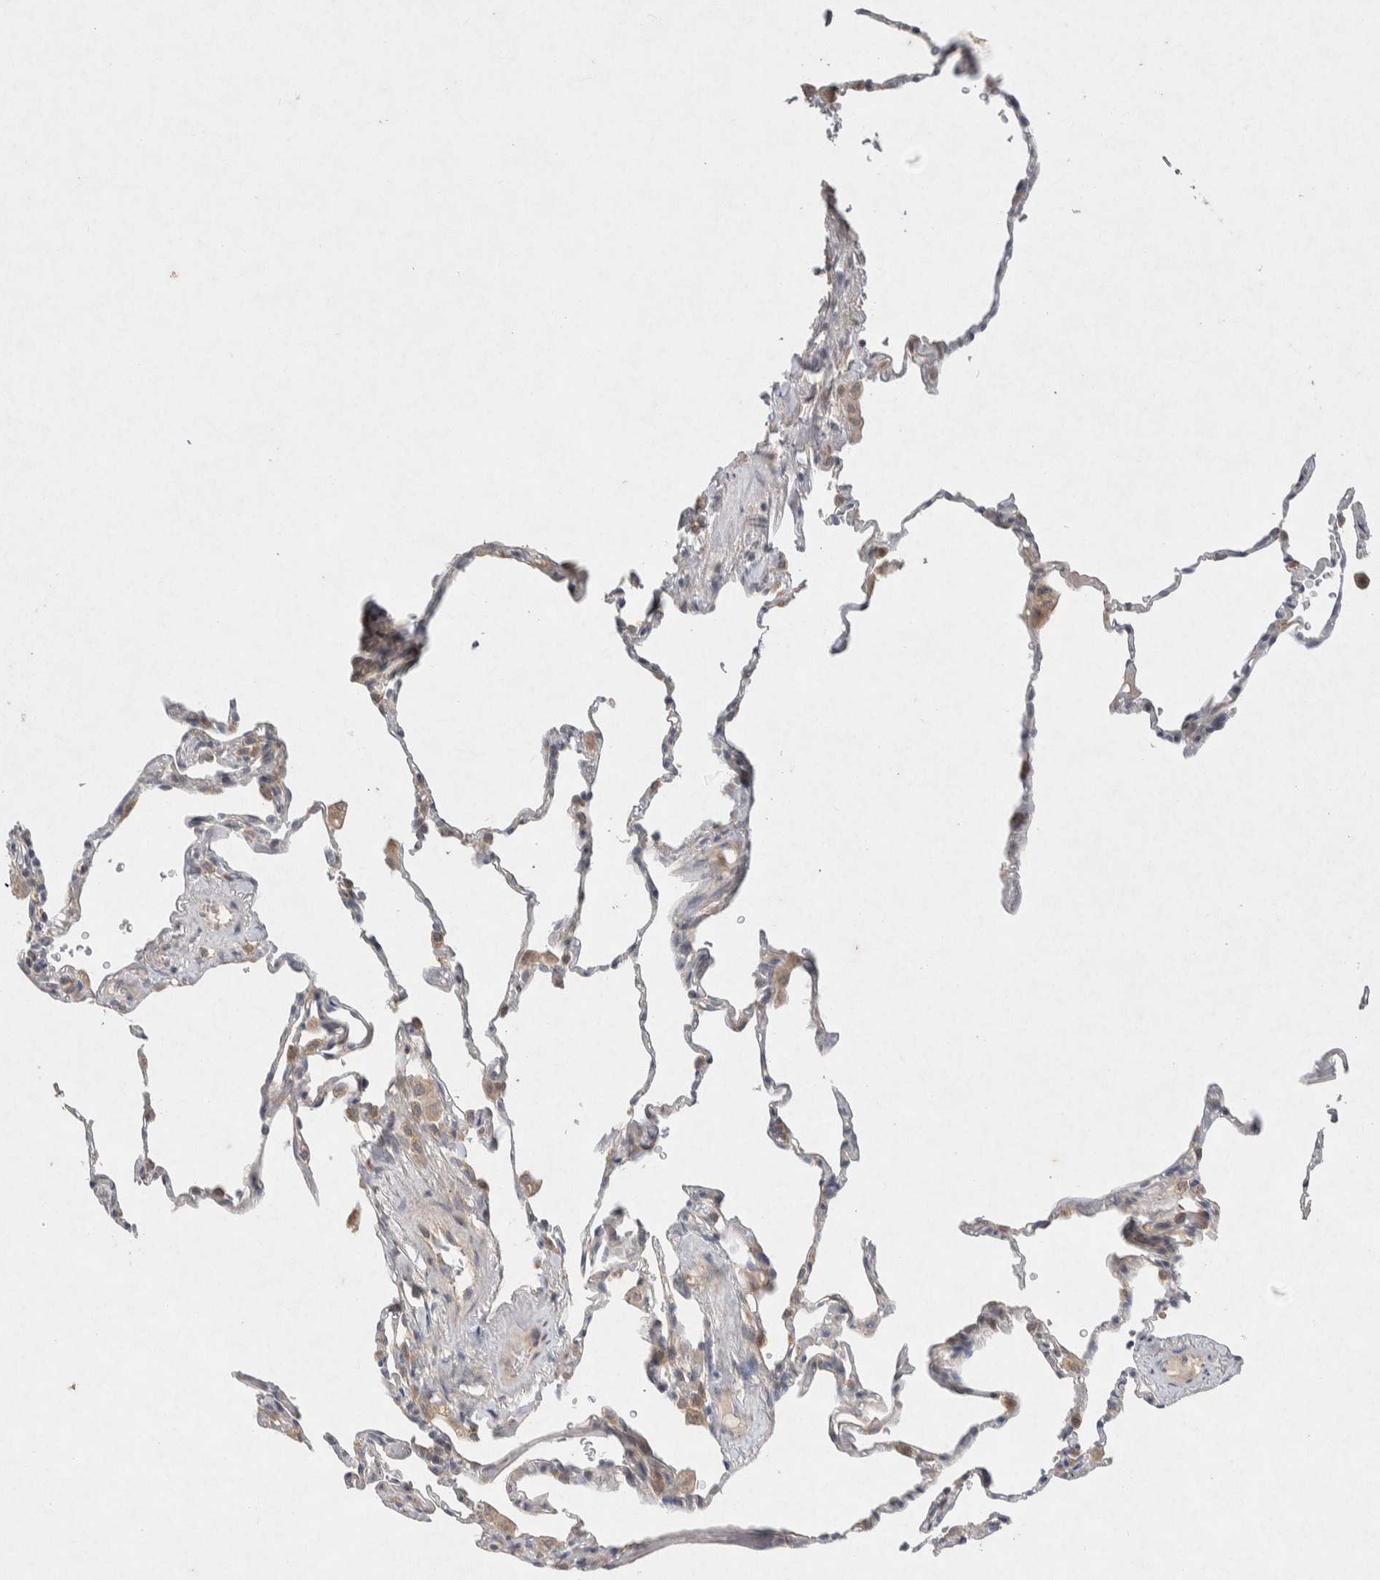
{"staining": {"intensity": "negative", "quantity": "none", "location": "none"}, "tissue": "lung", "cell_type": "Alveolar cells", "image_type": "normal", "snomed": [{"axis": "morphology", "description": "Normal tissue, NOS"}, {"axis": "topography", "description": "Lung"}], "caption": "IHC photomicrograph of normal human lung stained for a protein (brown), which displays no positivity in alveolar cells. Nuclei are stained in blue.", "gene": "CMTM4", "patient": {"sex": "male", "age": 59}}